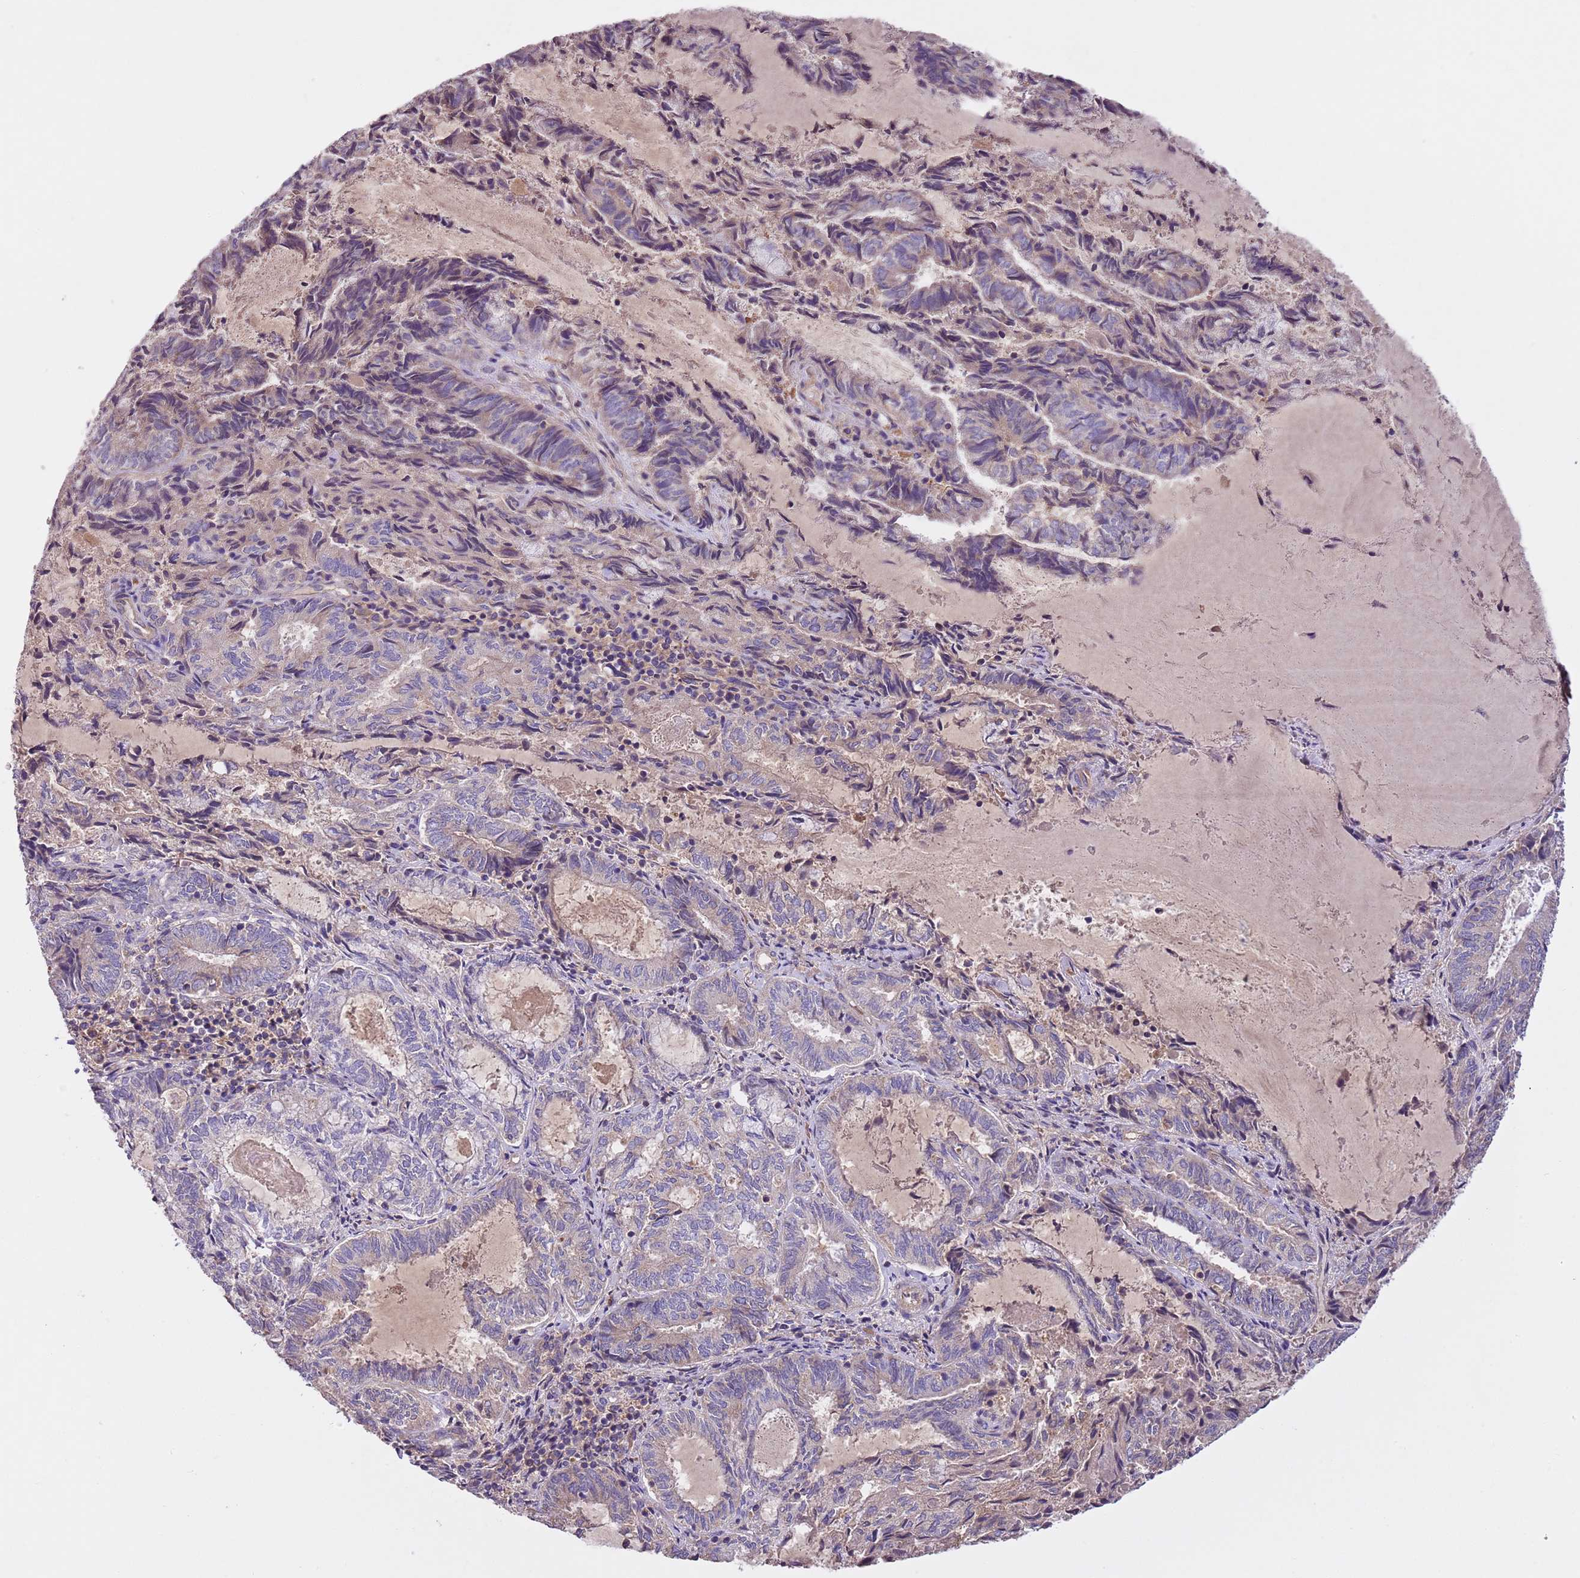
{"staining": {"intensity": "negative", "quantity": "none", "location": "none"}, "tissue": "endometrial cancer", "cell_type": "Tumor cells", "image_type": "cancer", "snomed": [{"axis": "morphology", "description": "Adenocarcinoma, NOS"}, {"axis": "topography", "description": "Endometrium"}], "caption": "Immunohistochemistry (IHC) histopathology image of neoplastic tissue: endometrial adenocarcinoma stained with DAB (3,3'-diaminobenzidine) shows no significant protein staining in tumor cells. (DAB (3,3'-diaminobenzidine) IHC with hematoxylin counter stain).", "gene": "FAM89B", "patient": {"sex": "female", "age": 80}}